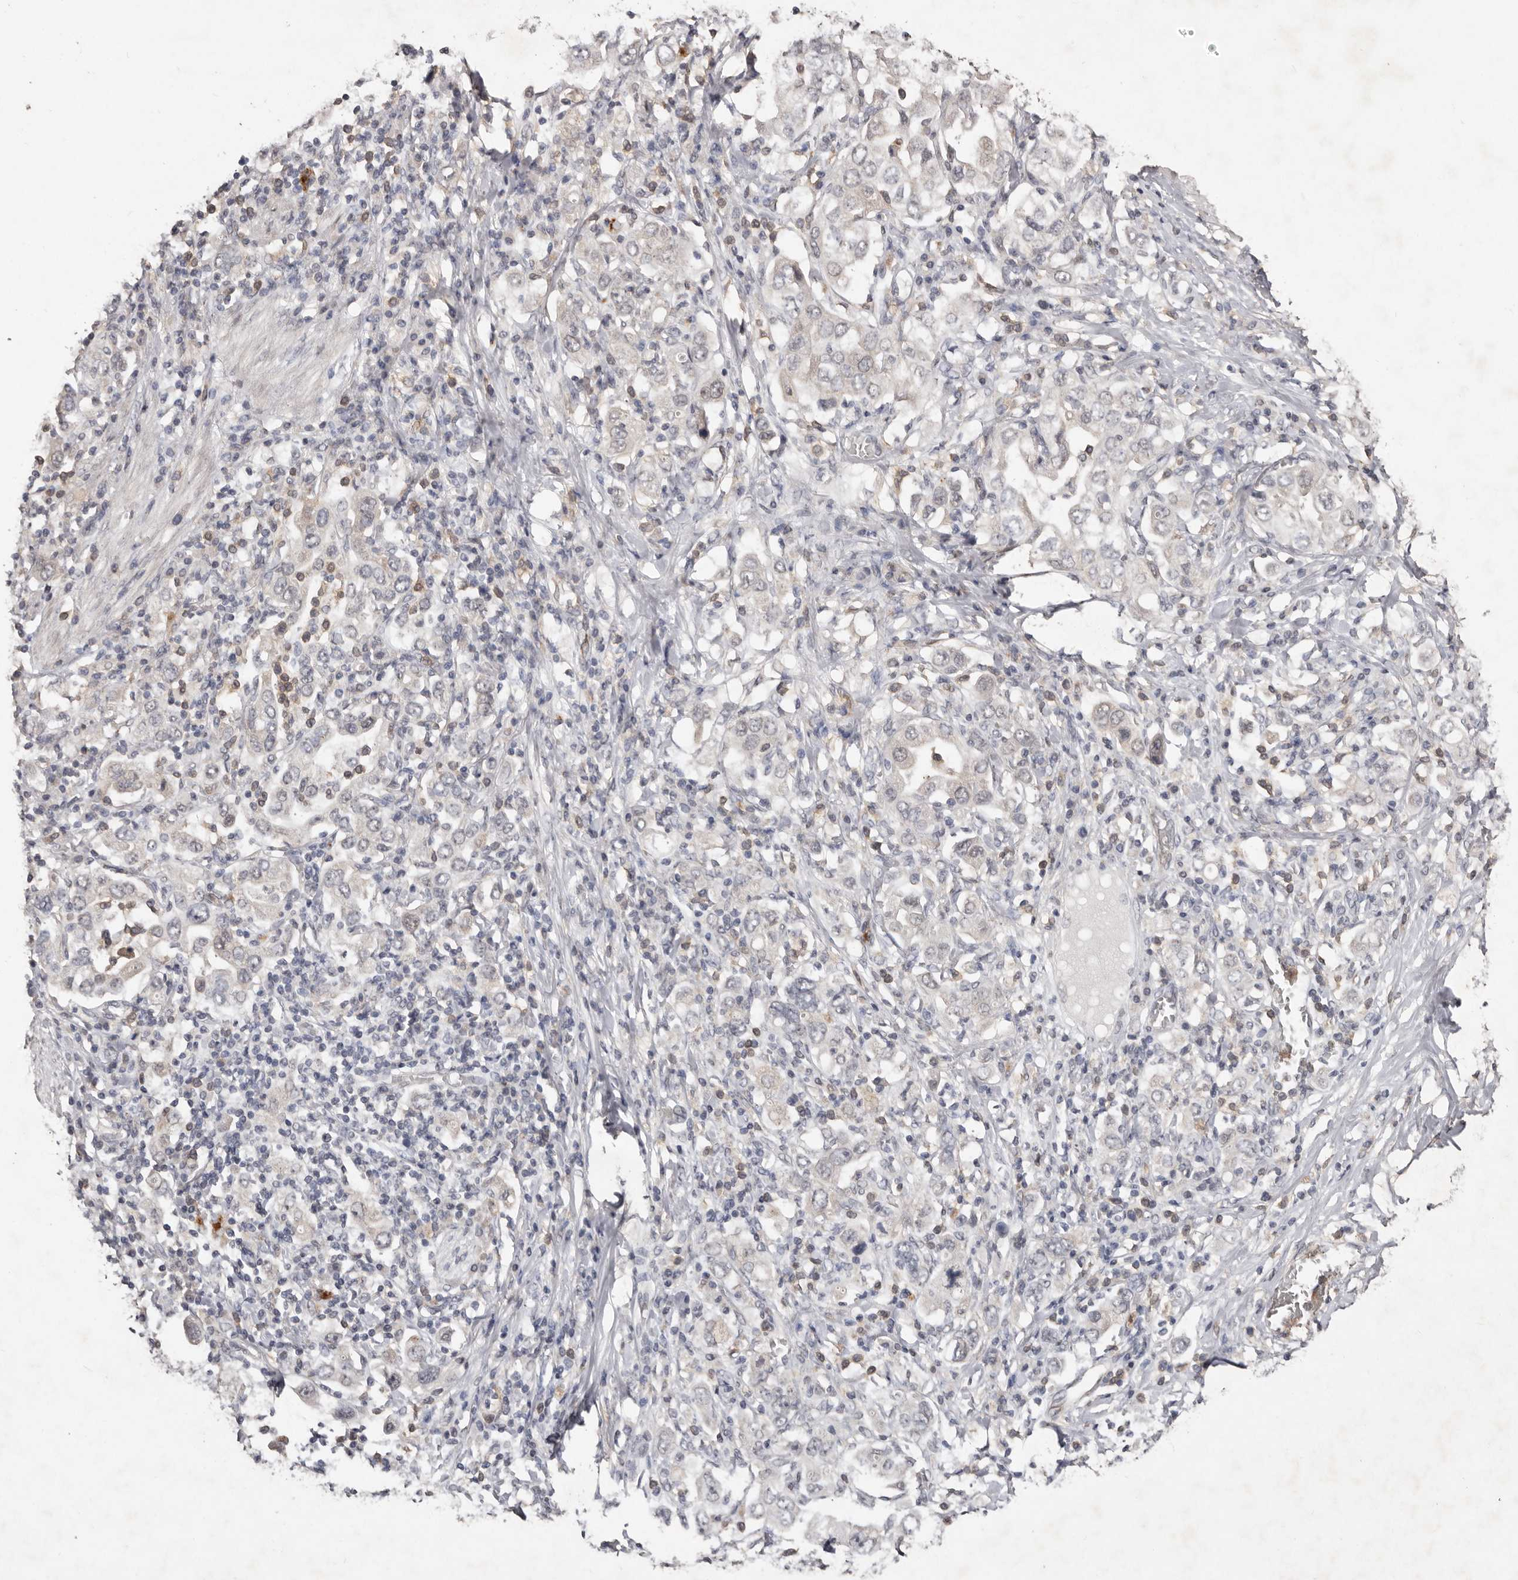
{"staining": {"intensity": "negative", "quantity": "none", "location": "none"}, "tissue": "stomach cancer", "cell_type": "Tumor cells", "image_type": "cancer", "snomed": [{"axis": "morphology", "description": "Adenocarcinoma, NOS"}, {"axis": "topography", "description": "Stomach, upper"}], "caption": "IHC histopathology image of neoplastic tissue: stomach cancer (adenocarcinoma) stained with DAB demonstrates no significant protein positivity in tumor cells. Nuclei are stained in blue.", "gene": "SULT1E1", "patient": {"sex": "male", "age": 62}}